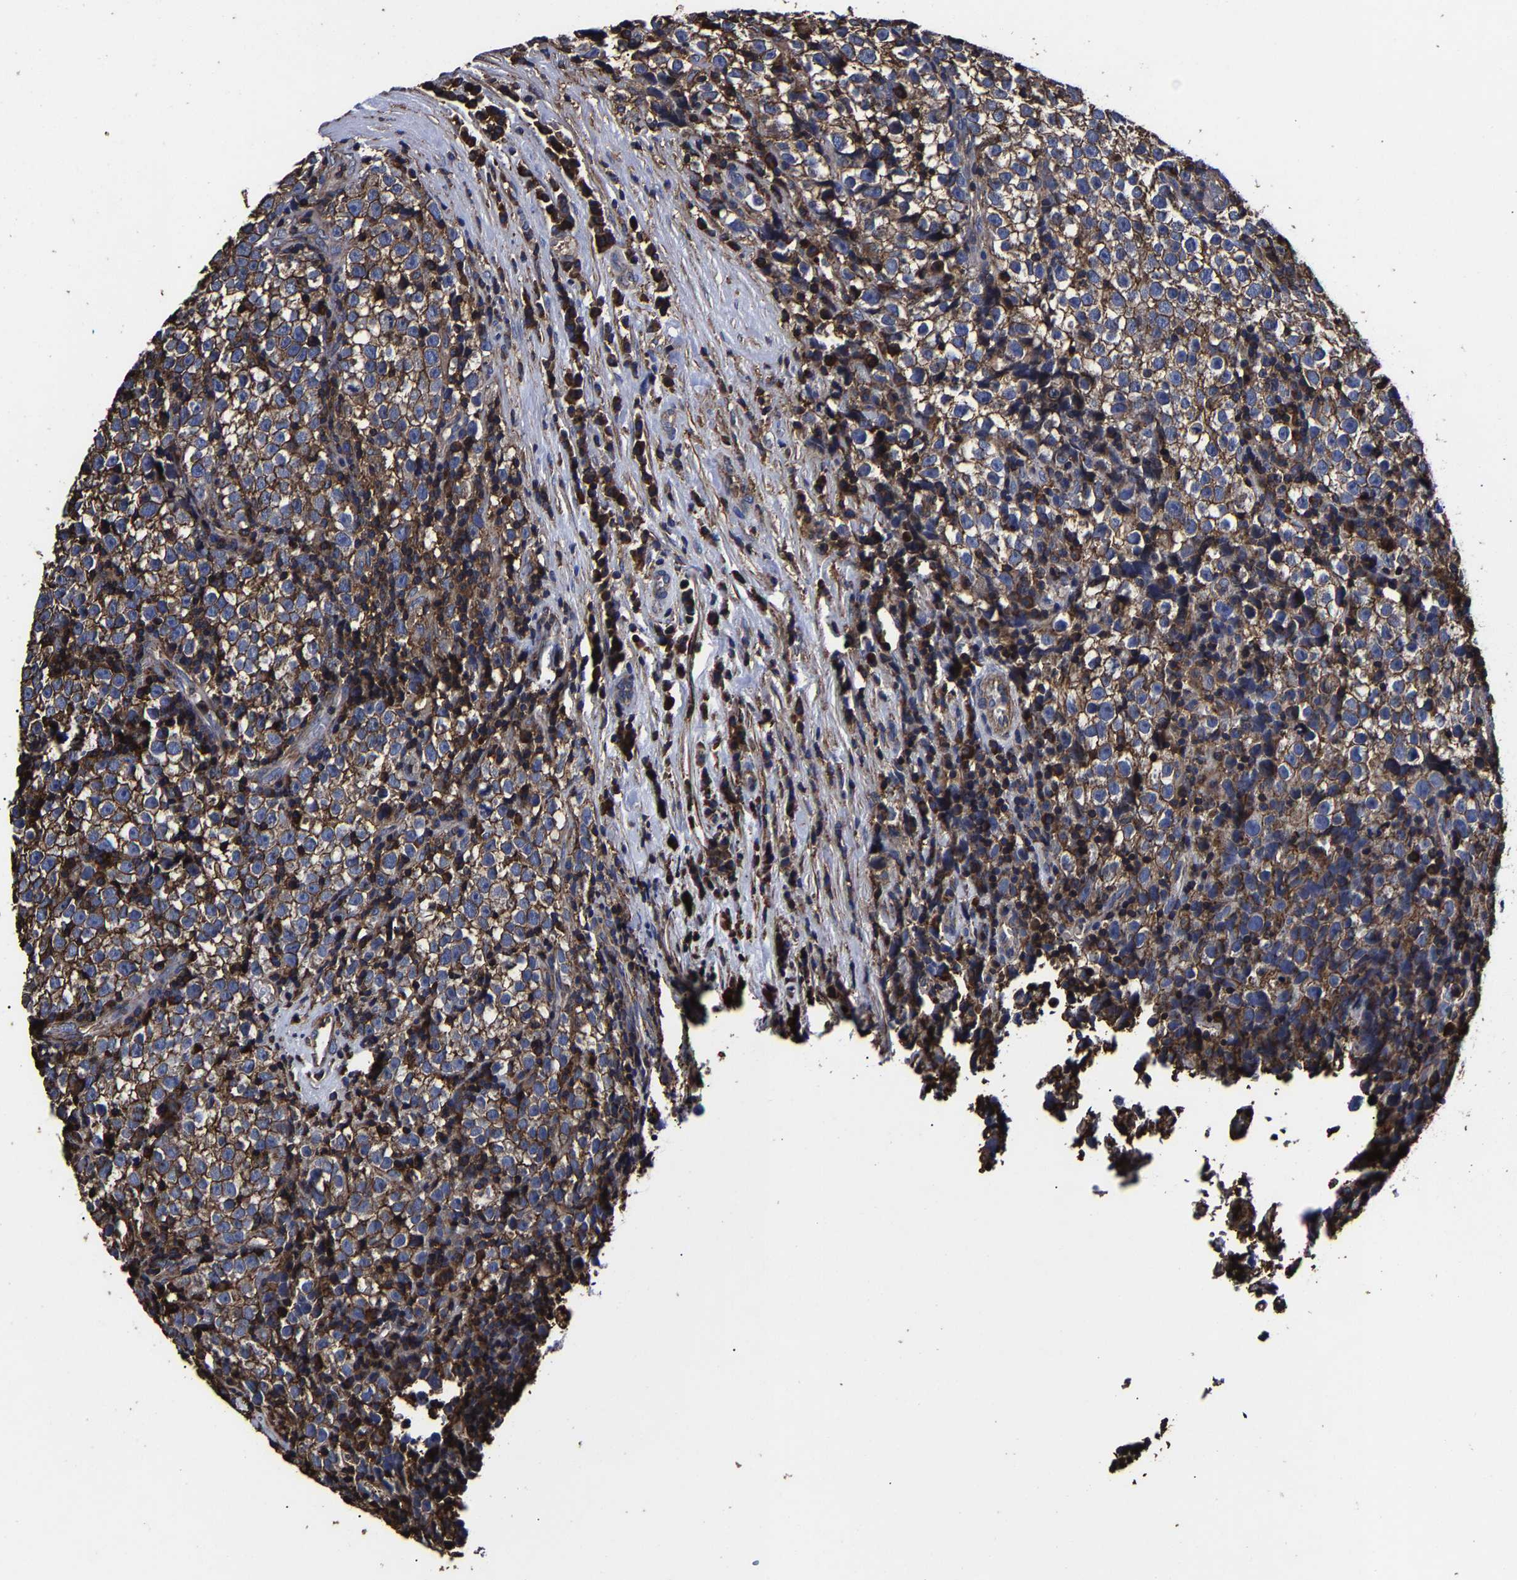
{"staining": {"intensity": "moderate", "quantity": ">75%", "location": "cytoplasmic/membranous"}, "tissue": "testis cancer", "cell_type": "Tumor cells", "image_type": "cancer", "snomed": [{"axis": "morphology", "description": "Normal tissue, NOS"}, {"axis": "morphology", "description": "Seminoma, NOS"}, {"axis": "topography", "description": "Testis"}], "caption": "High-power microscopy captured an IHC image of testis seminoma, revealing moderate cytoplasmic/membranous staining in approximately >75% of tumor cells. Nuclei are stained in blue.", "gene": "SSH3", "patient": {"sex": "male", "age": 43}}